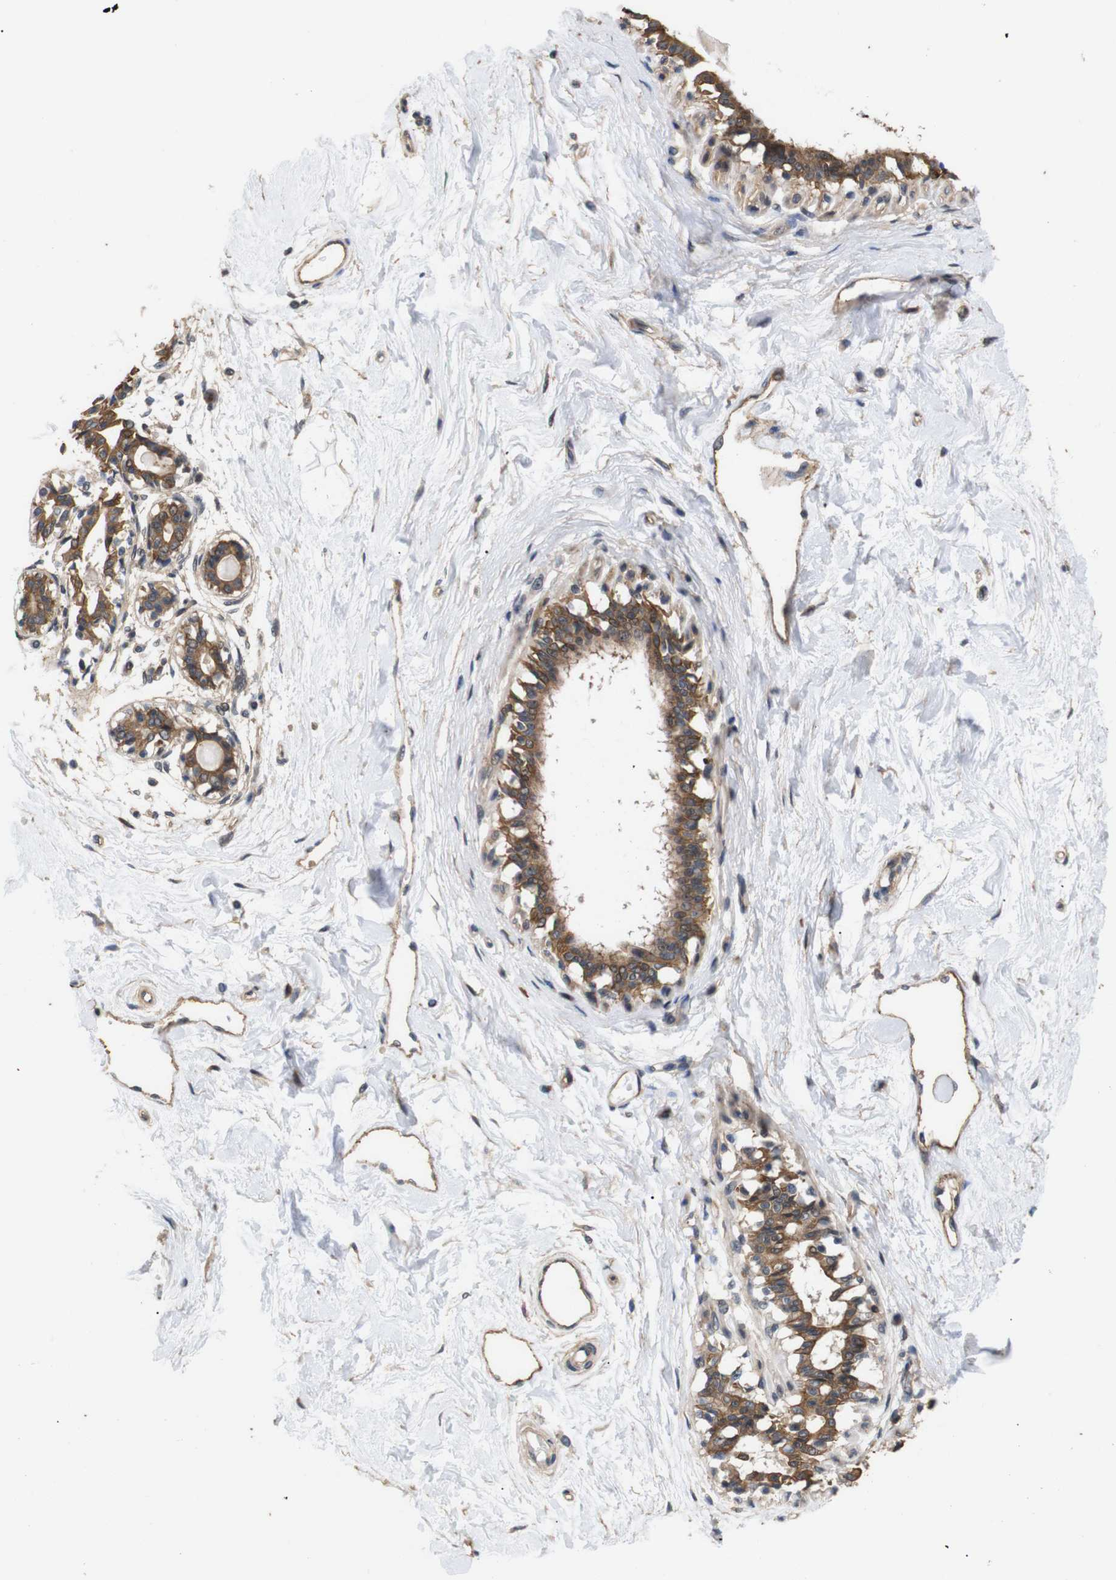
{"staining": {"intensity": "negative", "quantity": "none", "location": "none"}, "tissue": "breast", "cell_type": "Adipocytes", "image_type": "normal", "snomed": [{"axis": "morphology", "description": "Normal tissue, NOS"}, {"axis": "topography", "description": "Breast"}], "caption": "High power microscopy histopathology image of an immunohistochemistry (IHC) micrograph of normal breast, revealing no significant staining in adipocytes.", "gene": "BRWD3", "patient": {"sex": "female", "age": 45}}